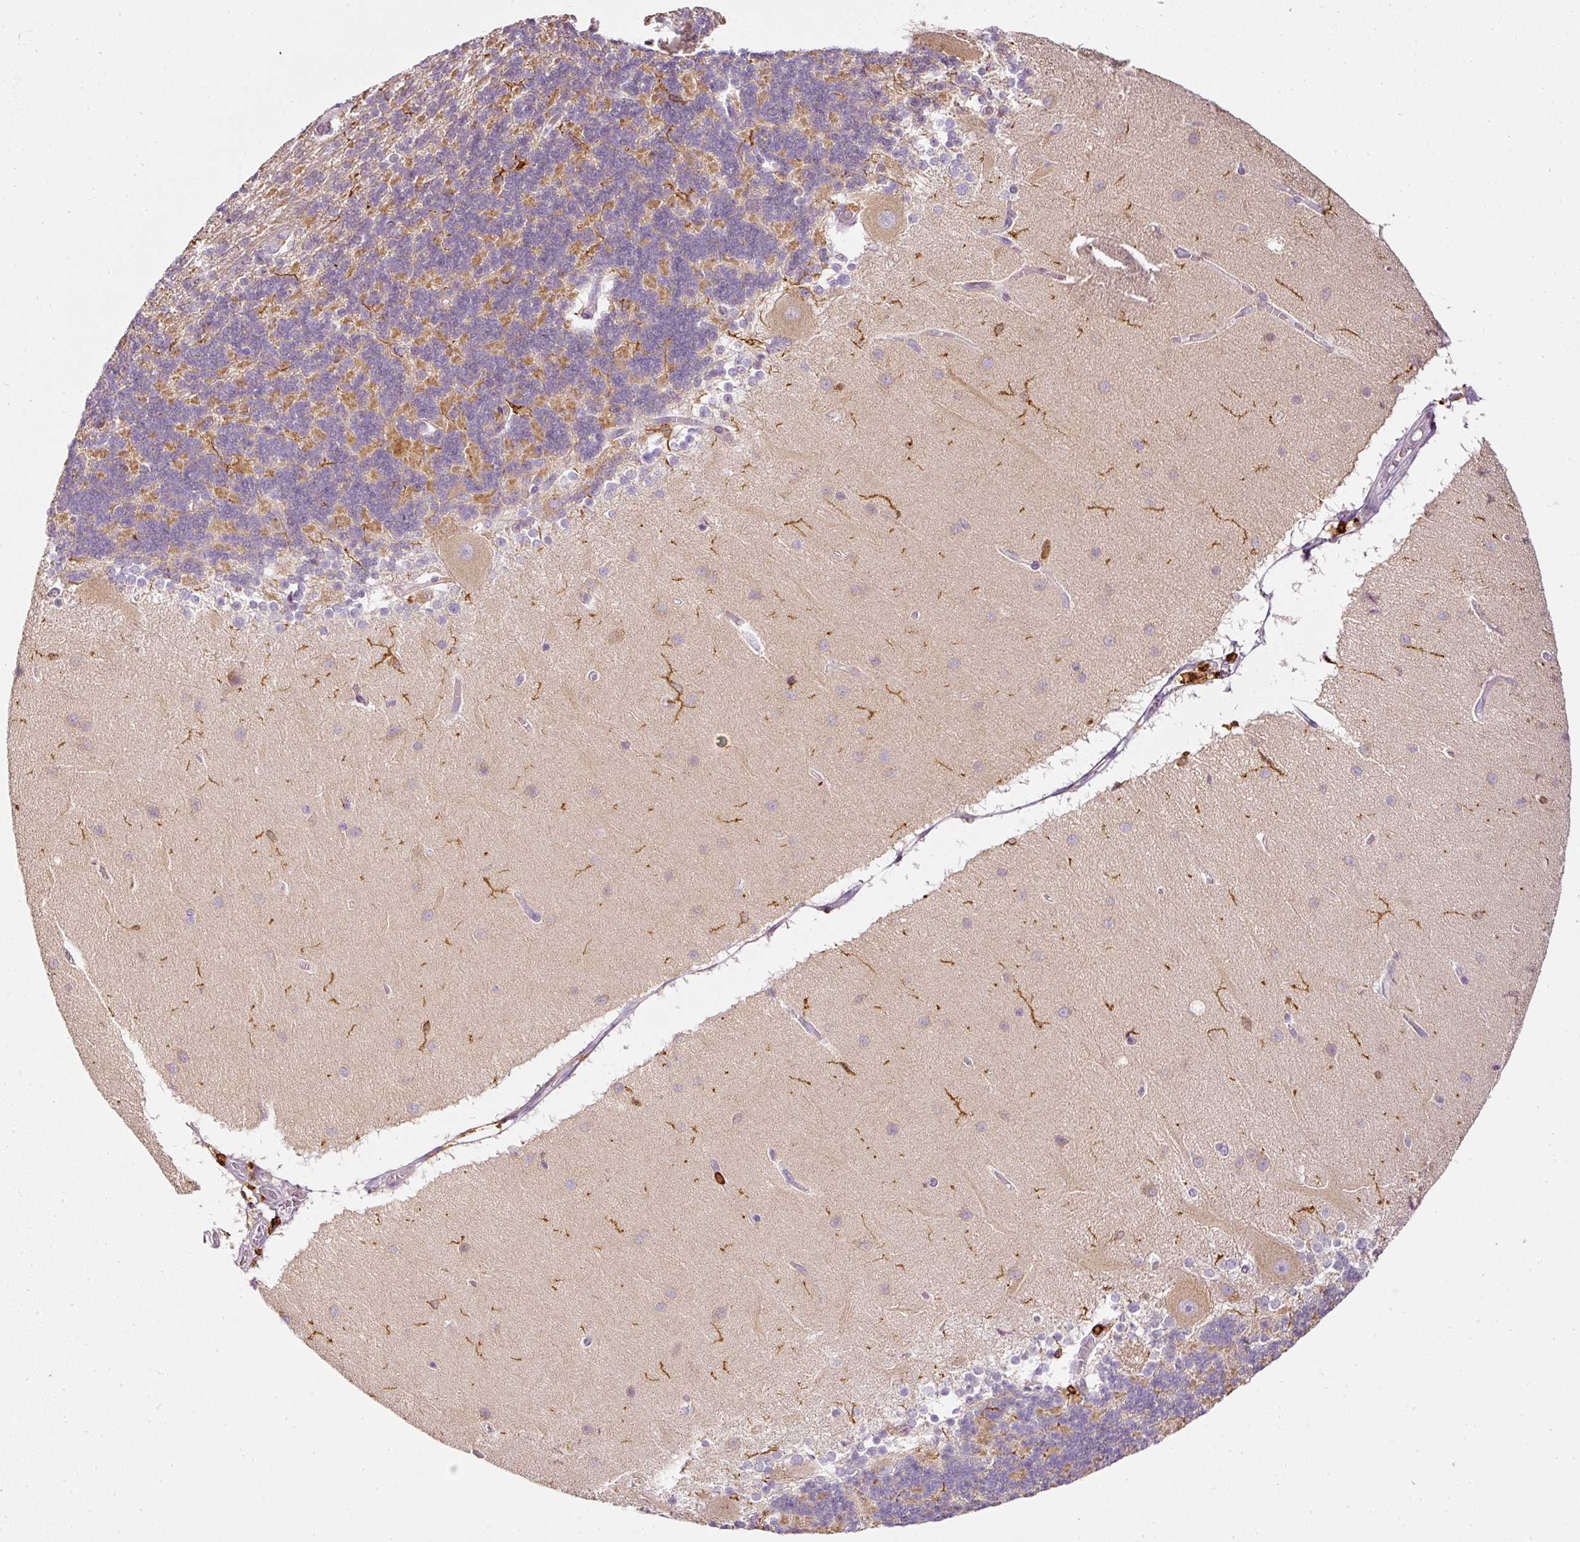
{"staining": {"intensity": "moderate", "quantity": "<25%", "location": "cytoplasmic/membranous"}, "tissue": "cerebellum", "cell_type": "Cells in granular layer", "image_type": "normal", "snomed": [{"axis": "morphology", "description": "Normal tissue, NOS"}, {"axis": "topography", "description": "Cerebellum"}], "caption": "Protein positivity by IHC displays moderate cytoplasmic/membranous positivity in approximately <25% of cells in granular layer in unremarkable cerebellum.", "gene": "EVL", "patient": {"sex": "female", "age": 54}}